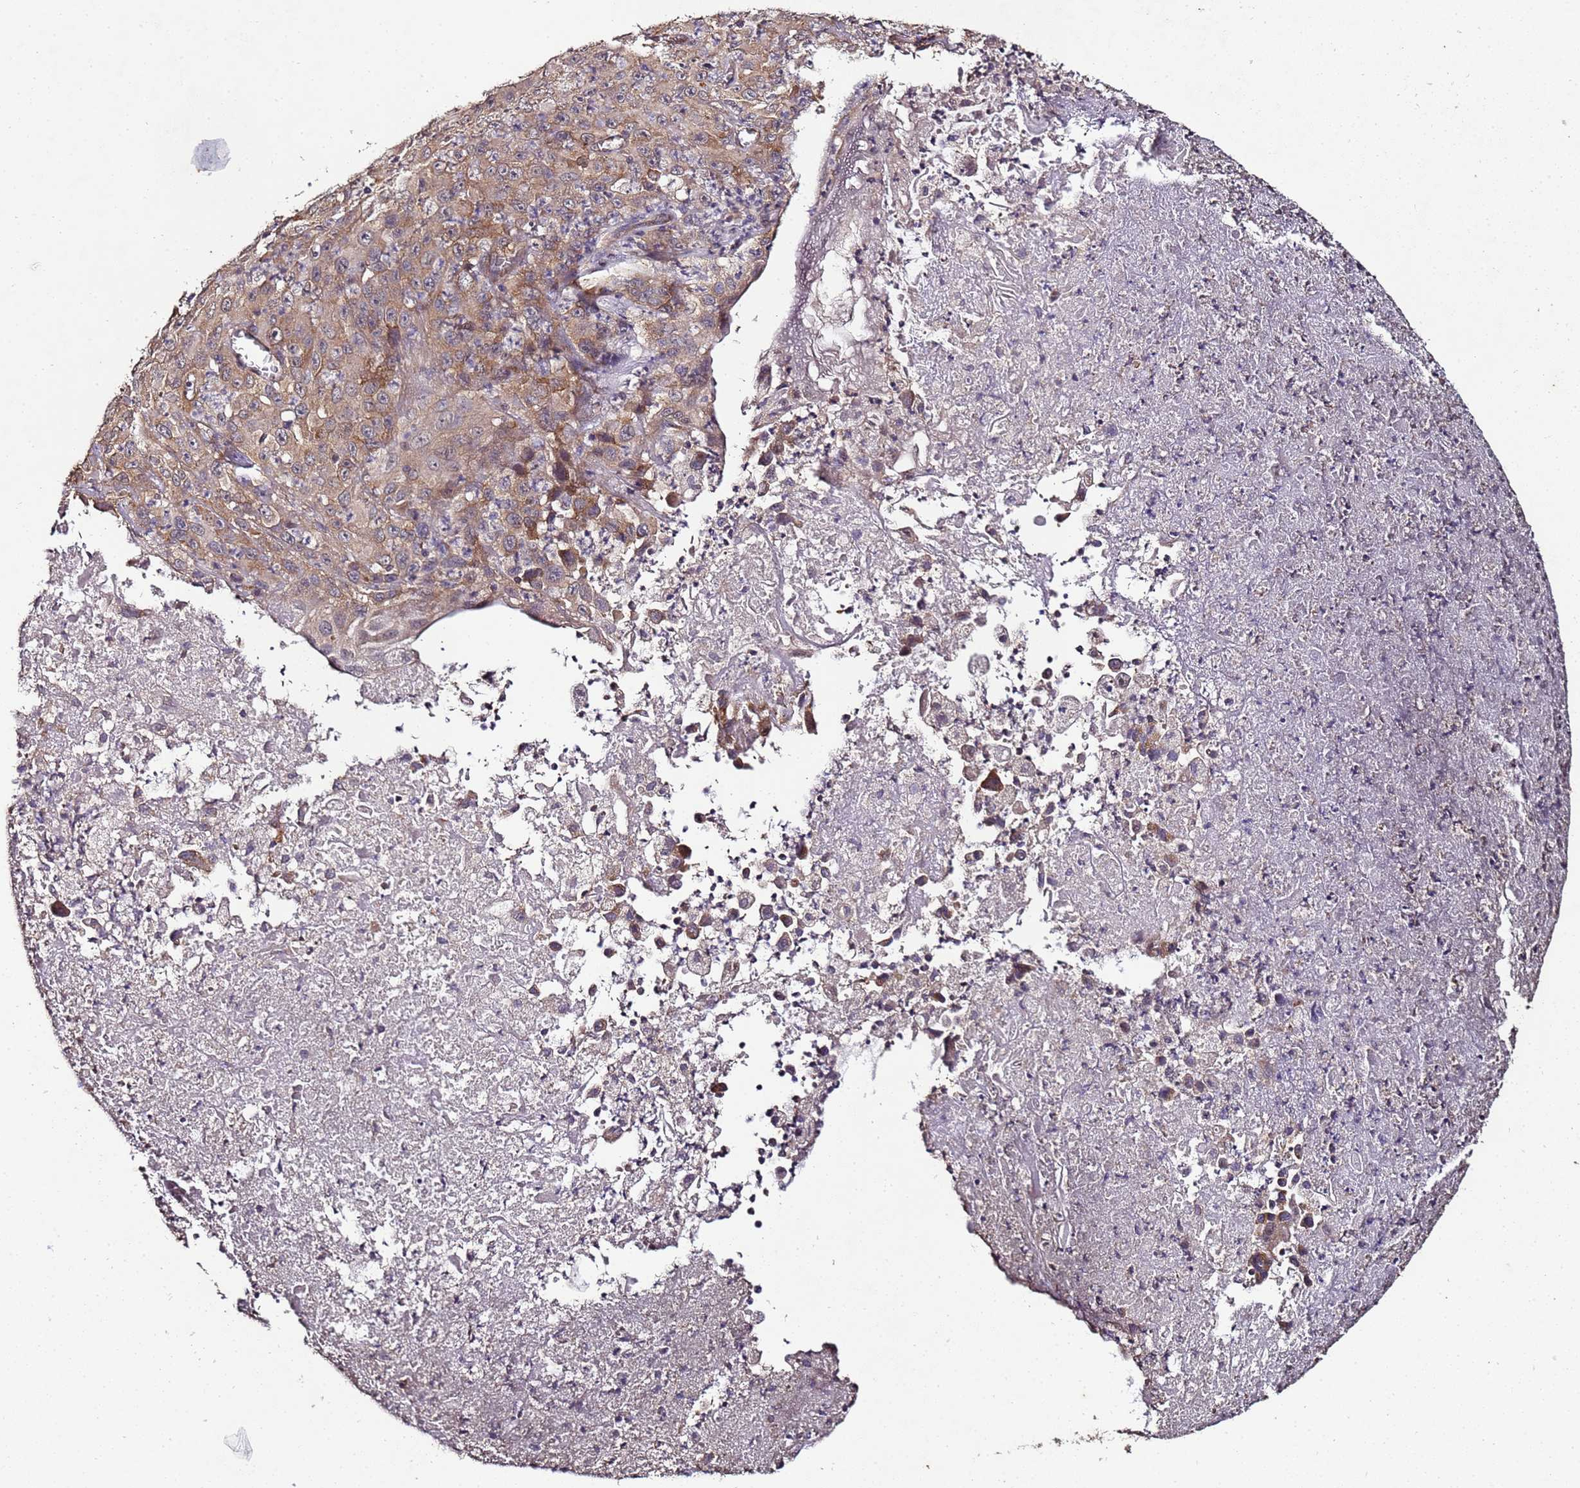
{"staining": {"intensity": "moderate", "quantity": ">75%", "location": "cytoplasmic/membranous"}, "tissue": "melanoma", "cell_type": "Tumor cells", "image_type": "cancer", "snomed": [{"axis": "morphology", "description": "Malignant melanoma, Metastatic site"}, {"axis": "topography", "description": "Brain"}], "caption": "Melanoma stained with DAB (3,3'-diaminobenzidine) IHC reveals medium levels of moderate cytoplasmic/membranous staining in approximately >75% of tumor cells.", "gene": "ANKRD17", "patient": {"sex": "female", "age": 53}}